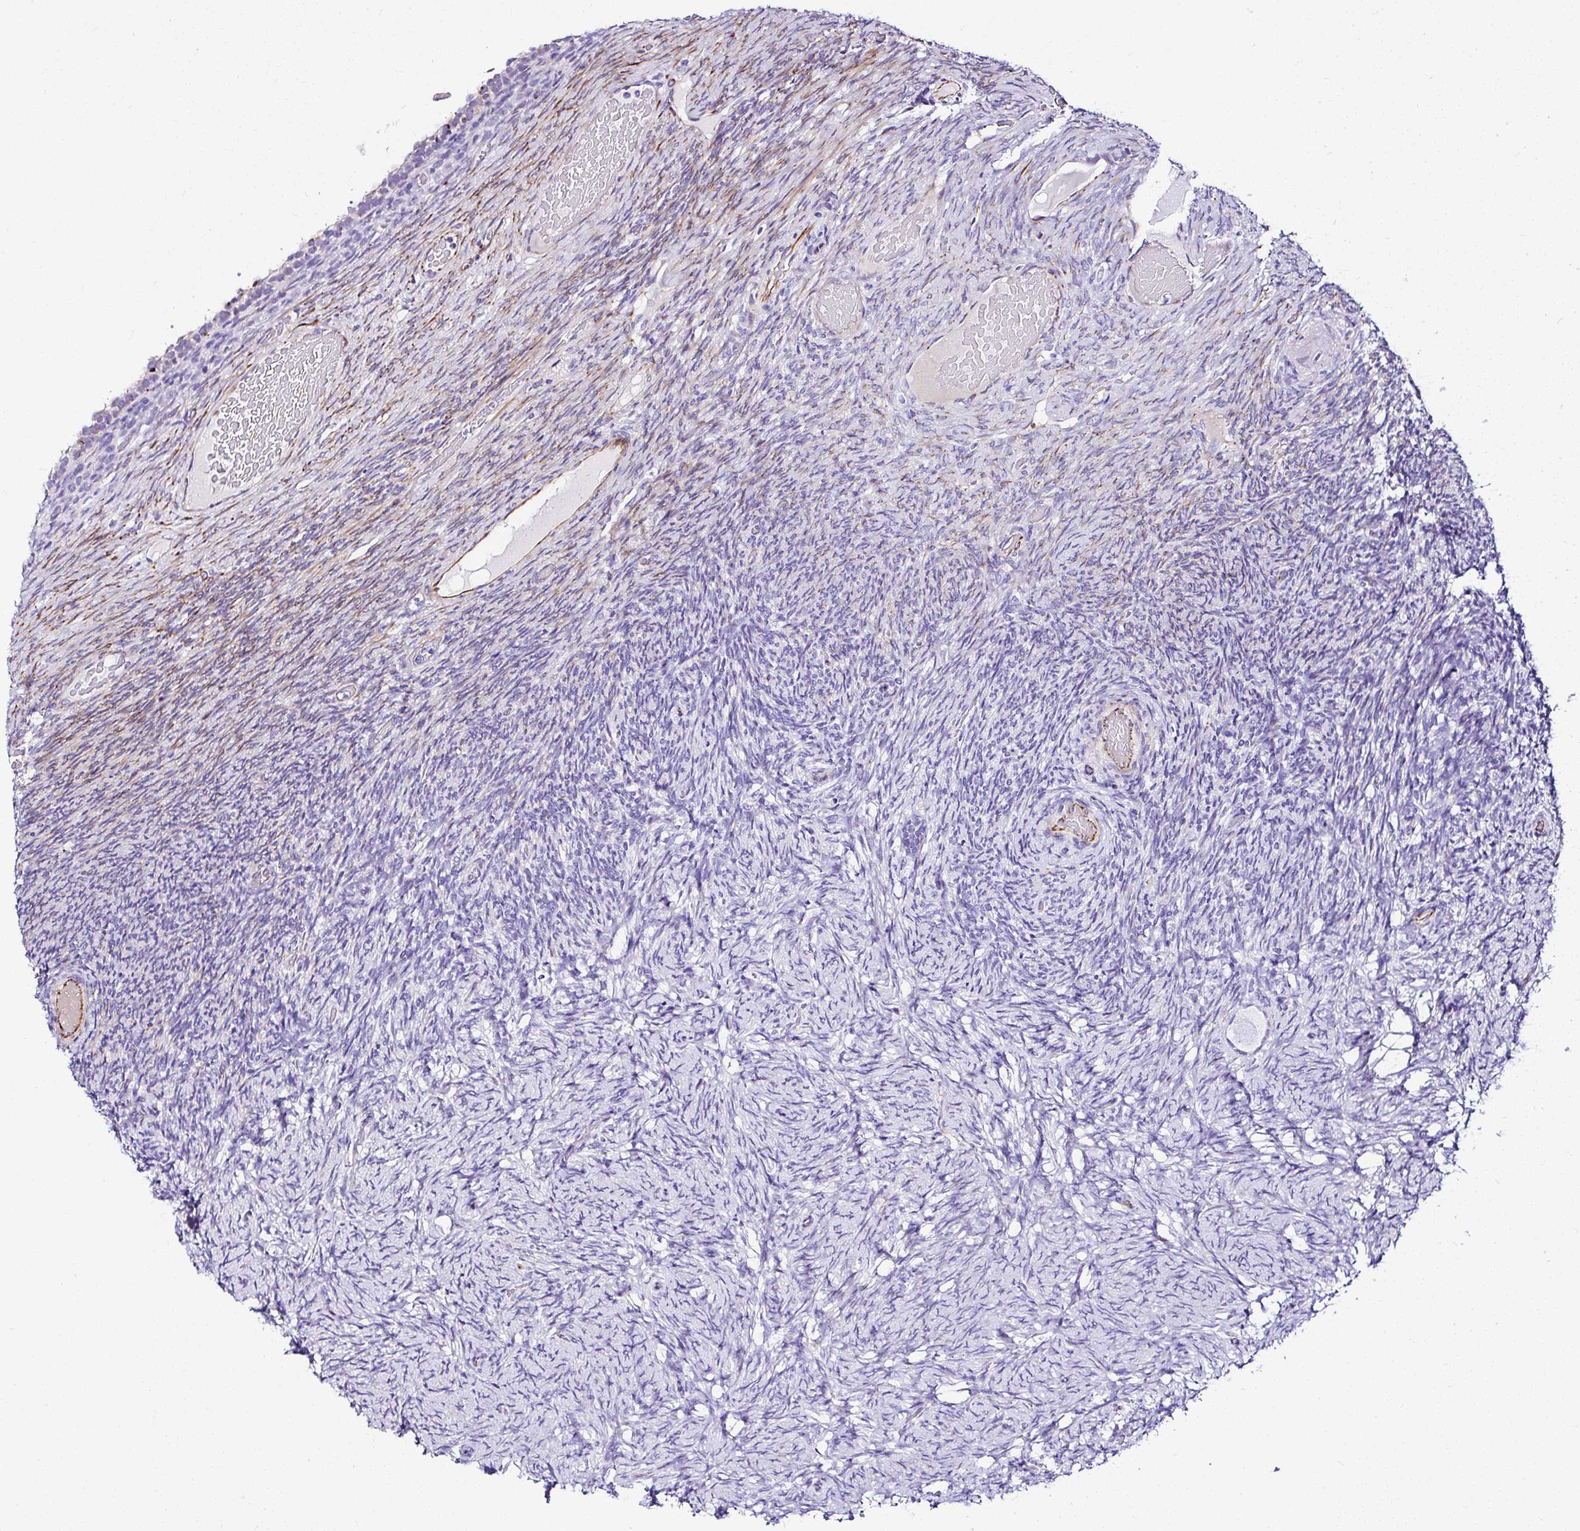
{"staining": {"intensity": "negative", "quantity": "none", "location": "none"}, "tissue": "ovary", "cell_type": "Follicle cells", "image_type": "normal", "snomed": [{"axis": "morphology", "description": "Normal tissue, NOS"}, {"axis": "topography", "description": "Ovary"}], "caption": "IHC of unremarkable ovary exhibits no staining in follicle cells.", "gene": "DEPDC5", "patient": {"sex": "female", "age": 34}}